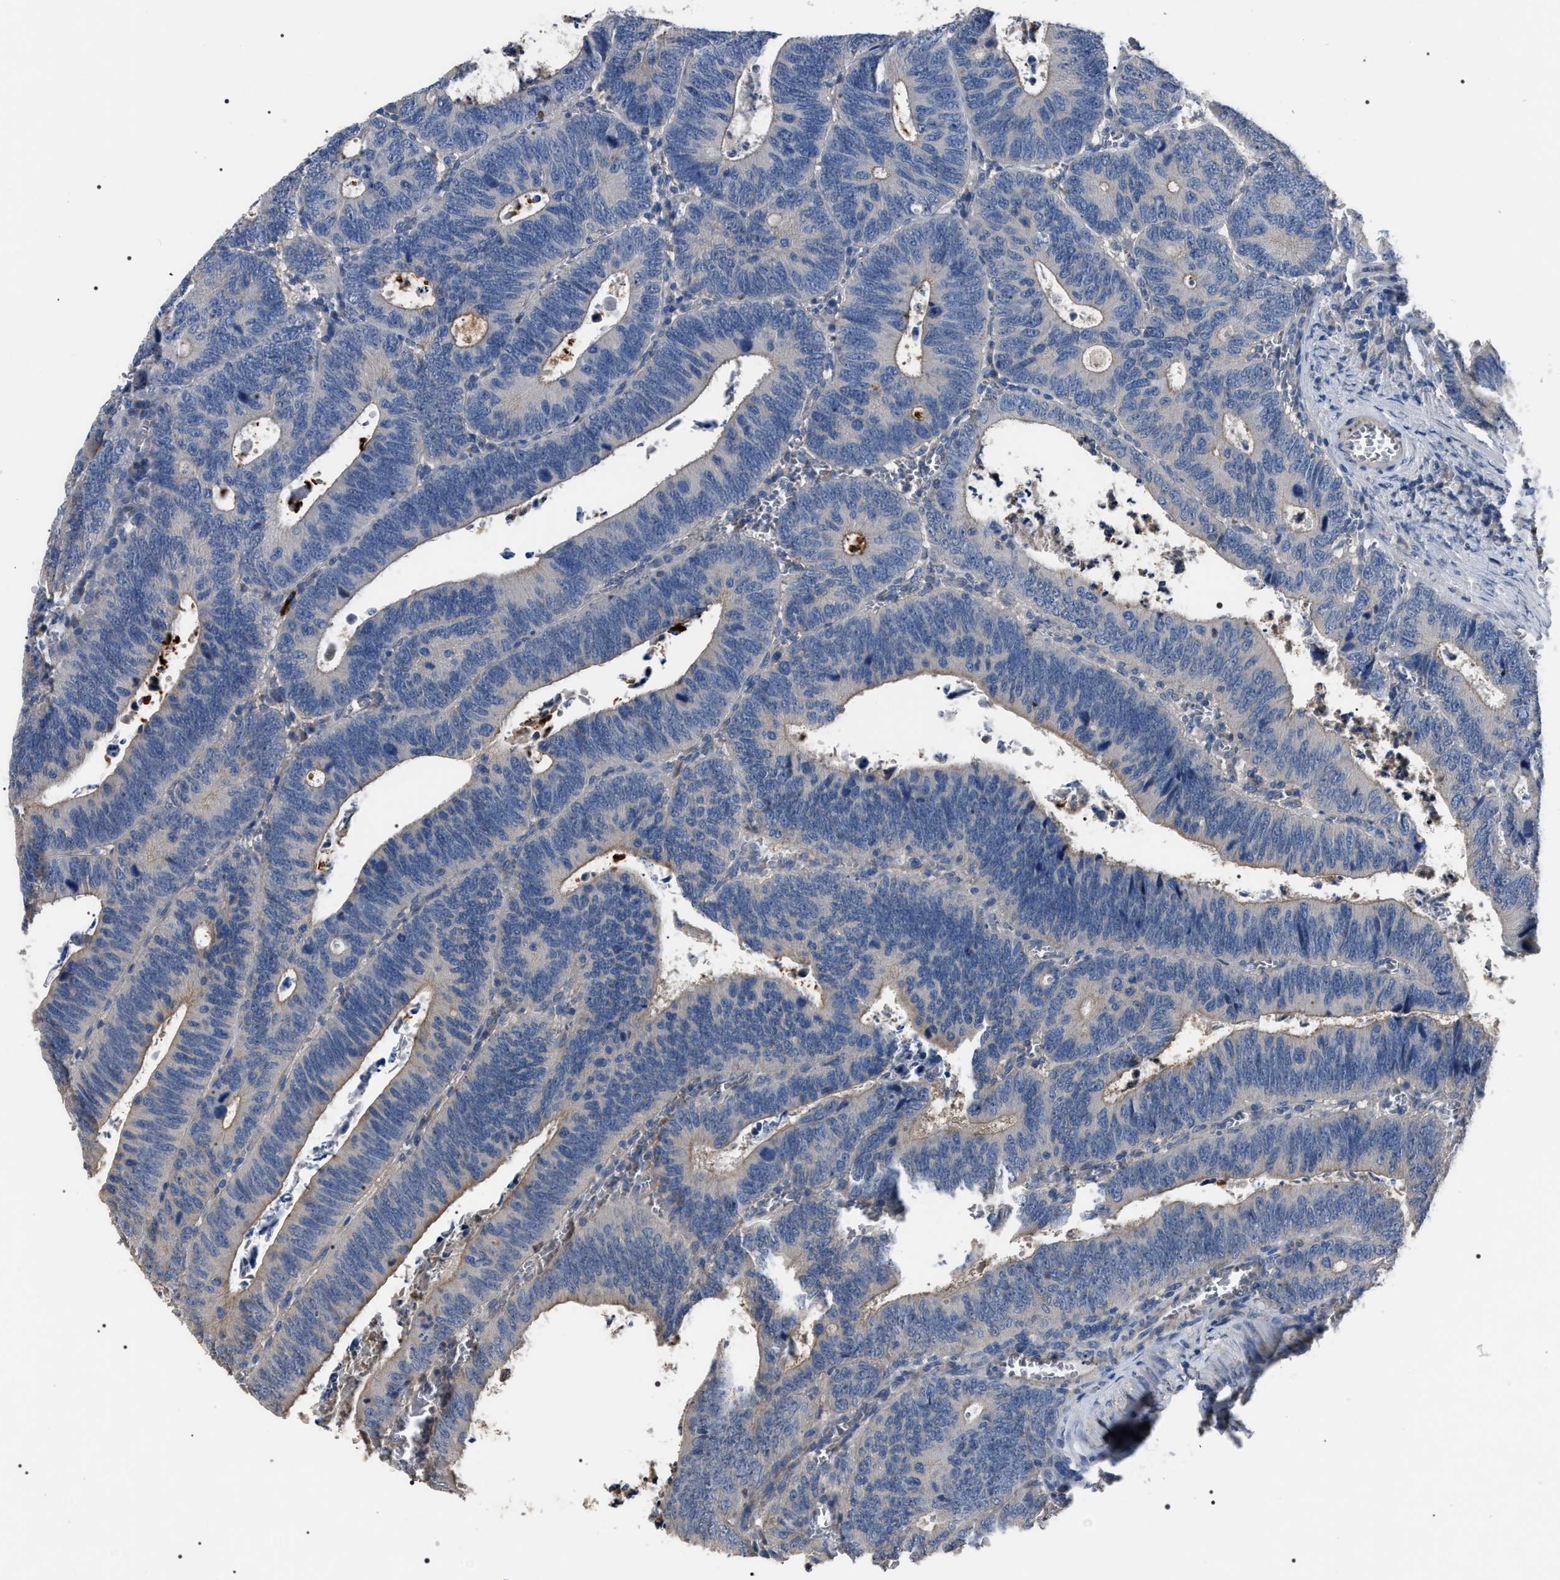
{"staining": {"intensity": "weak", "quantity": "25%-75%", "location": "cytoplasmic/membranous"}, "tissue": "colorectal cancer", "cell_type": "Tumor cells", "image_type": "cancer", "snomed": [{"axis": "morphology", "description": "Inflammation, NOS"}, {"axis": "morphology", "description": "Adenocarcinoma, NOS"}, {"axis": "topography", "description": "Colon"}], "caption": "Immunohistochemistry (IHC) photomicrograph of neoplastic tissue: human colorectal adenocarcinoma stained using IHC demonstrates low levels of weak protein expression localized specifically in the cytoplasmic/membranous of tumor cells, appearing as a cytoplasmic/membranous brown color.", "gene": "TRIM54", "patient": {"sex": "male", "age": 72}}